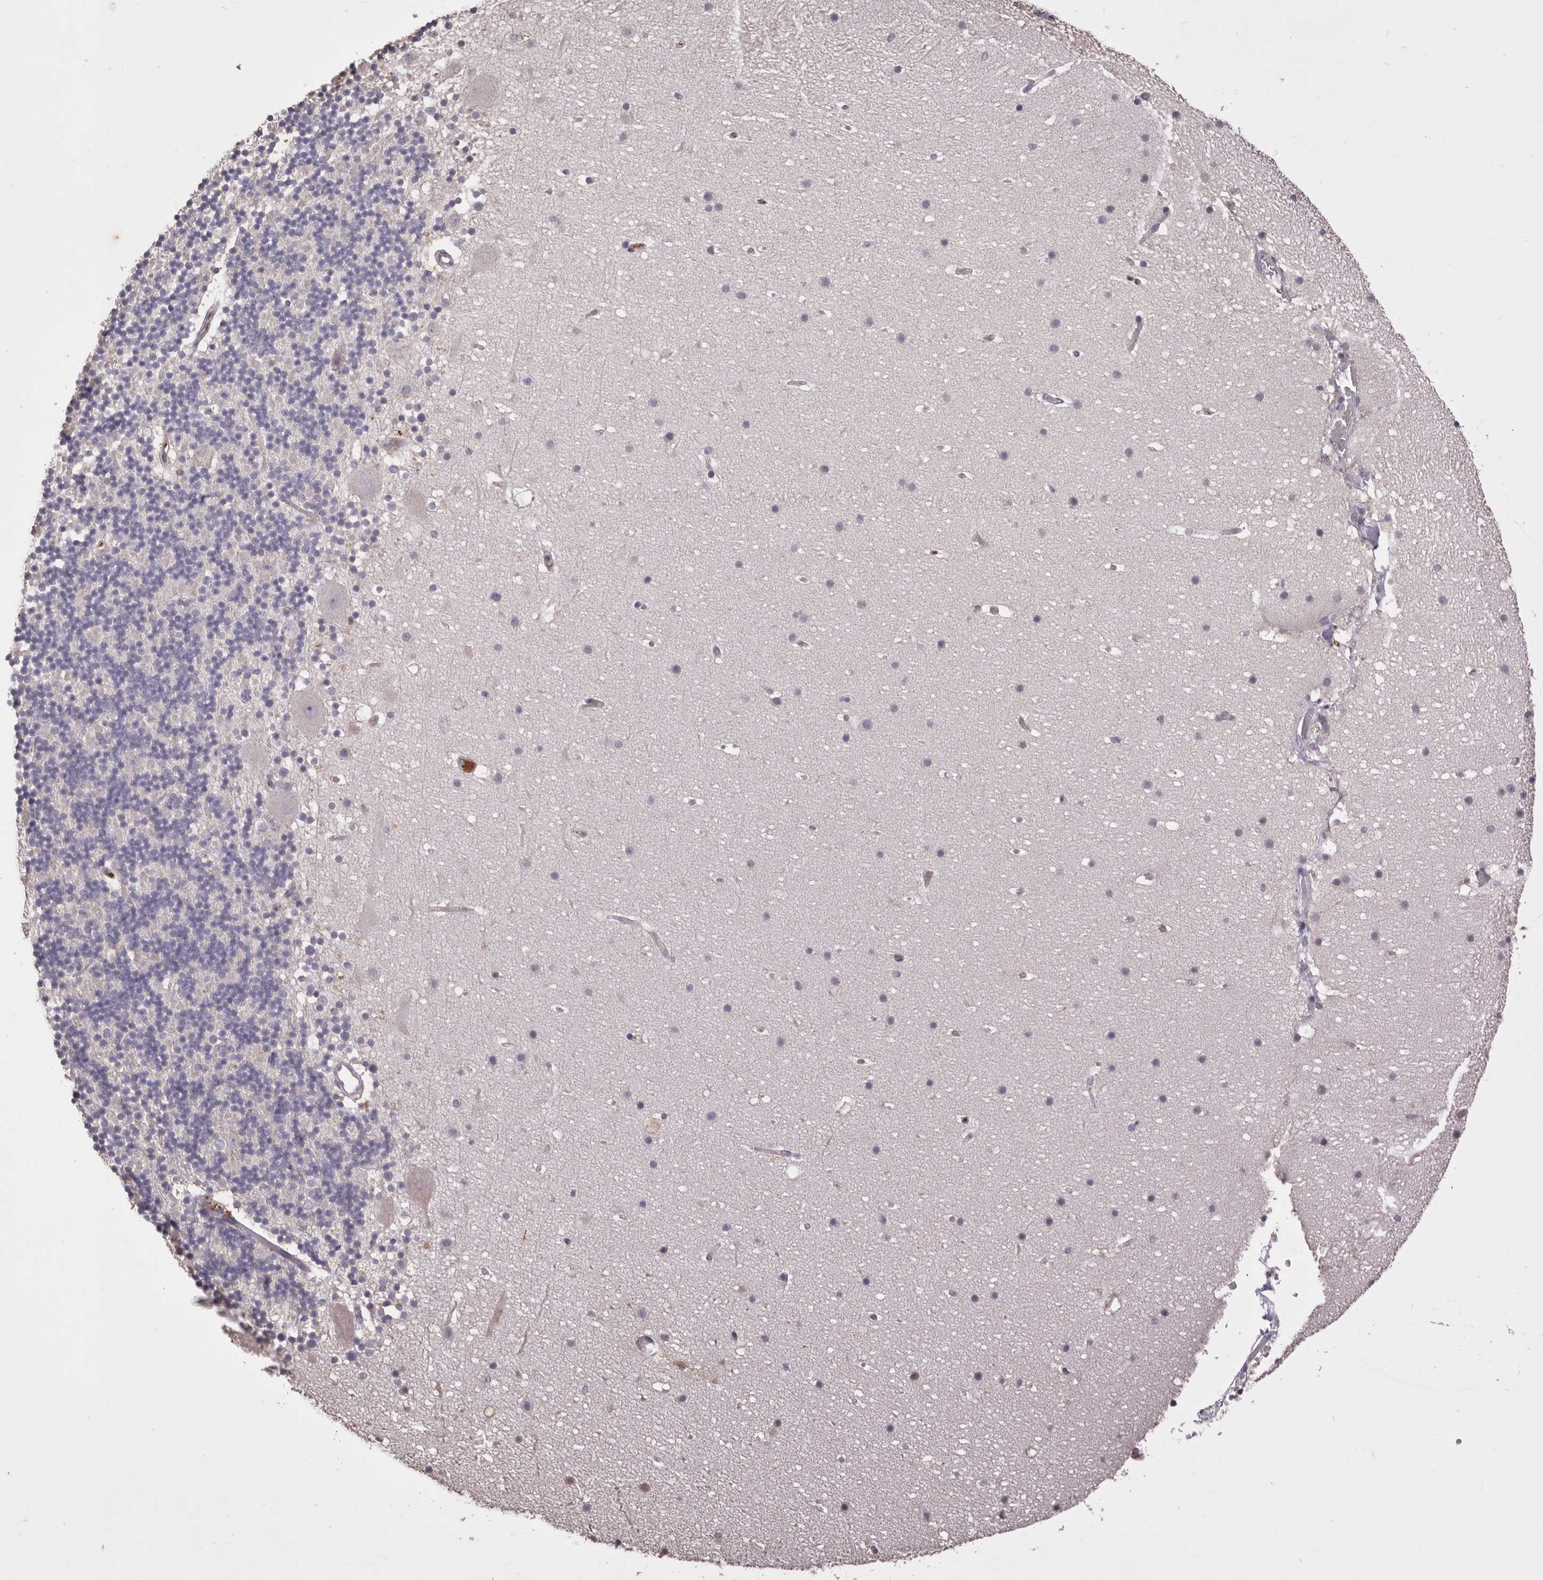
{"staining": {"intensity": "negative", "quantity": "none", "location": "none"}, "tissue": "cerebellum", "cell_type": "Cells in granular layer", "image_type": "normal", "snomed": [{"axis": "morphology", "description": "Normal tissue, NOS"}, {"axis": "topography", "description": "Cerebellum"}], "caption": "A micrograph of cerebellum stained for a protein reveals no brown staining in cells in granular layer. Nuclei are stained in blue.", "gene": "HCAR2", "patient": {"sex": "male", "age": 57}}